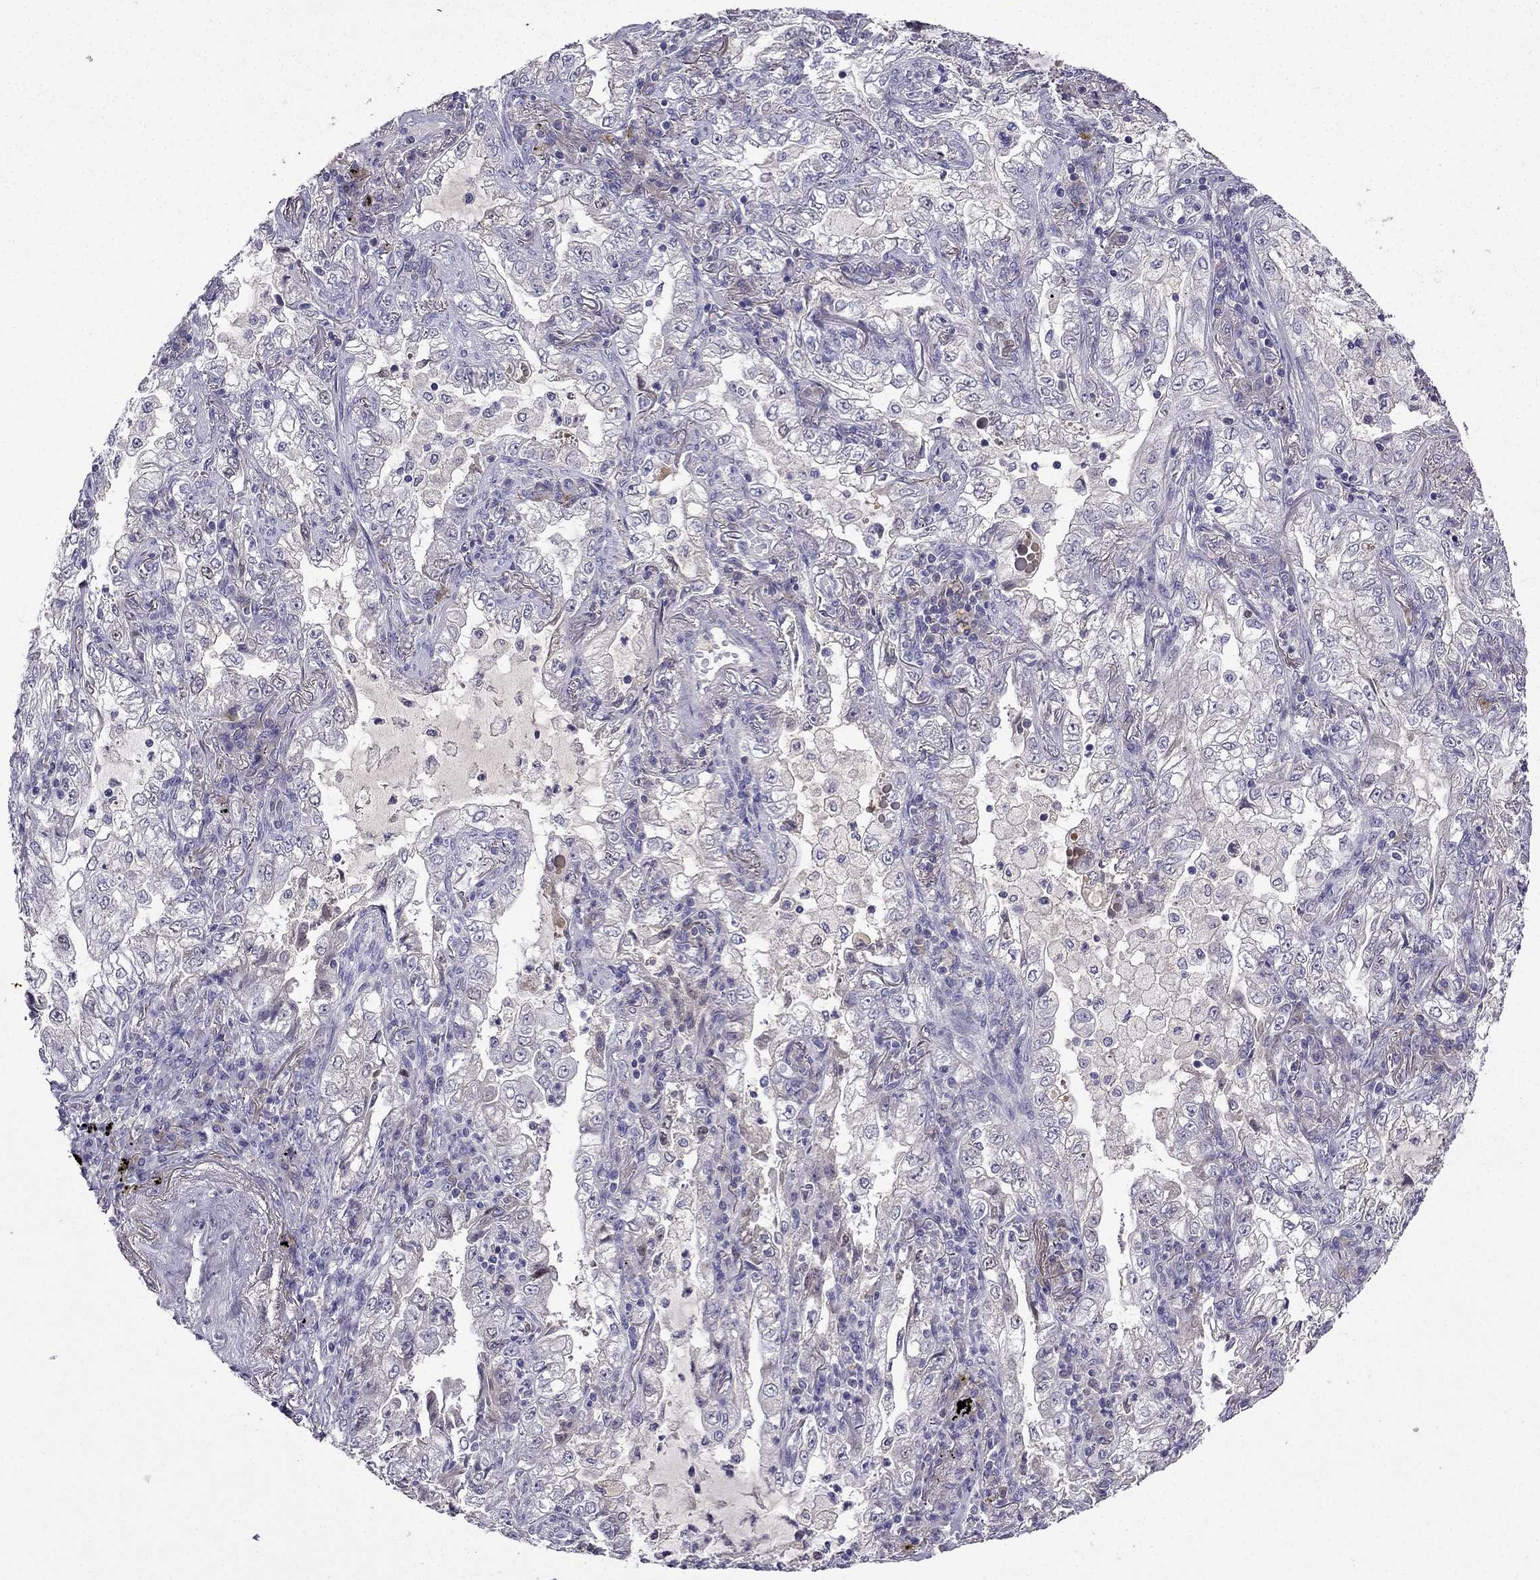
{"staining": {"intensity": "negative", "quantity": "none", "location": "none"}, "tissue": "lung cancer", "cell_type": "Tumor cells", "image_type": "cancer", "snomed": [{"axis": "morphology", "description": "Adenocarcinoma, NOS"}, {"axis": "topography", "description": "Lung"}], "caption": "Protein analysis of lung cancer (adenocarcinoma) demonstrates no significant staining in tumor cells.", "gene": "UHRF1", "patient": {"sex": "female", "age": 73}}